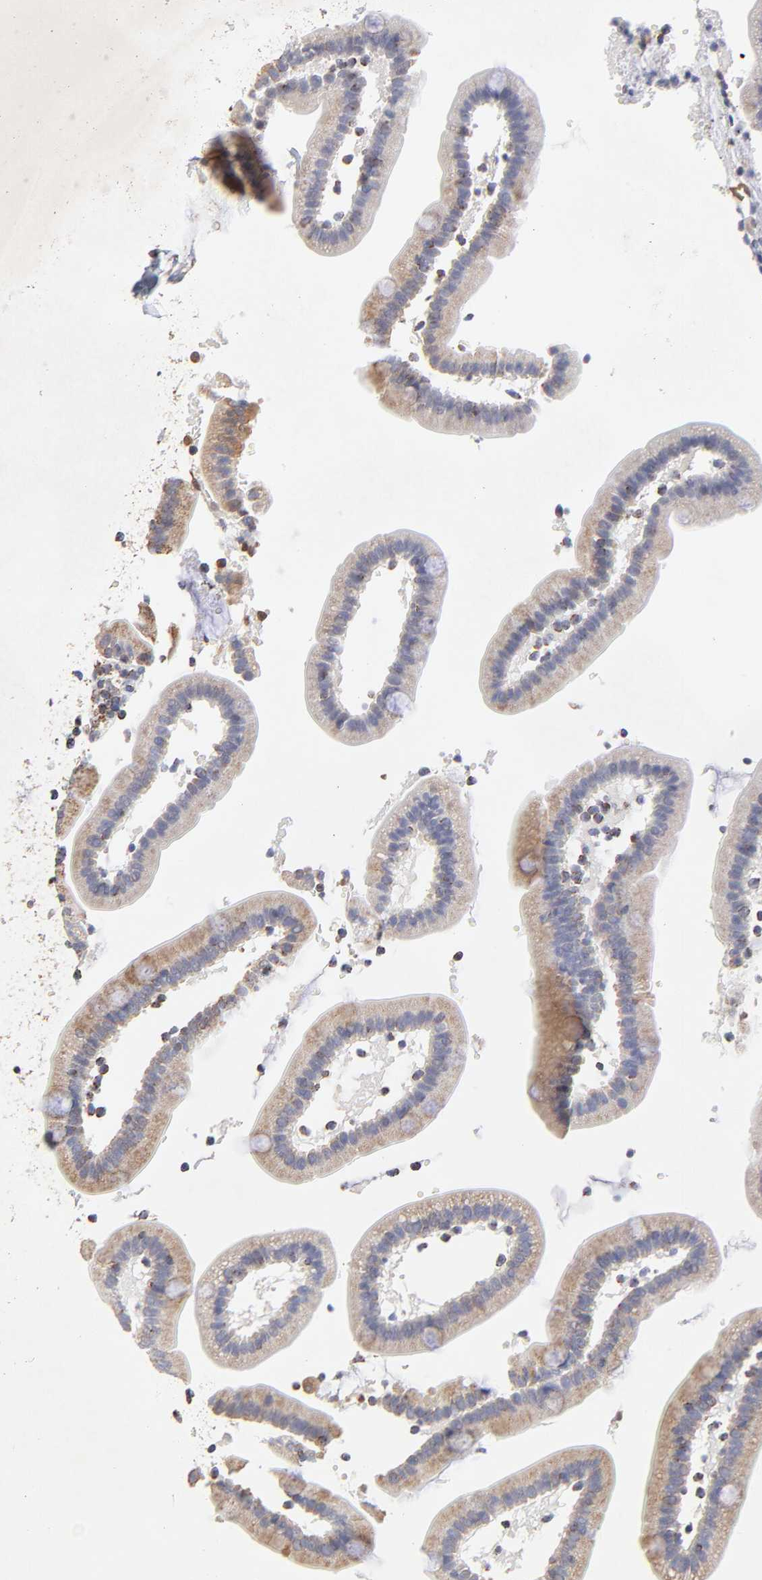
{"staining": {"intensity": "moderate", "quantity": ">75%", "location": "cytoplasmic/membranous"}, "tissue": "duodenum", "cell_type": "Glandular cells", "image_type": "normal", "snomed": [{"axis": "morphology", "description": "Normal tissue, NOS"}, {"axis": "topography", "description": "Duodenum"}], "caption": "A brown stain labels moderate cytoplasmic/membranous positivity of a protein in glandular cells of benign human duodenum. The staining was performed using DAB to visualize the protein expression in brown, while the nuclei were stained in blue with hematoxylin (Magnification: 20x).", "gene": "SSBP1", "patient": {"sex": "male", "age": 66}}